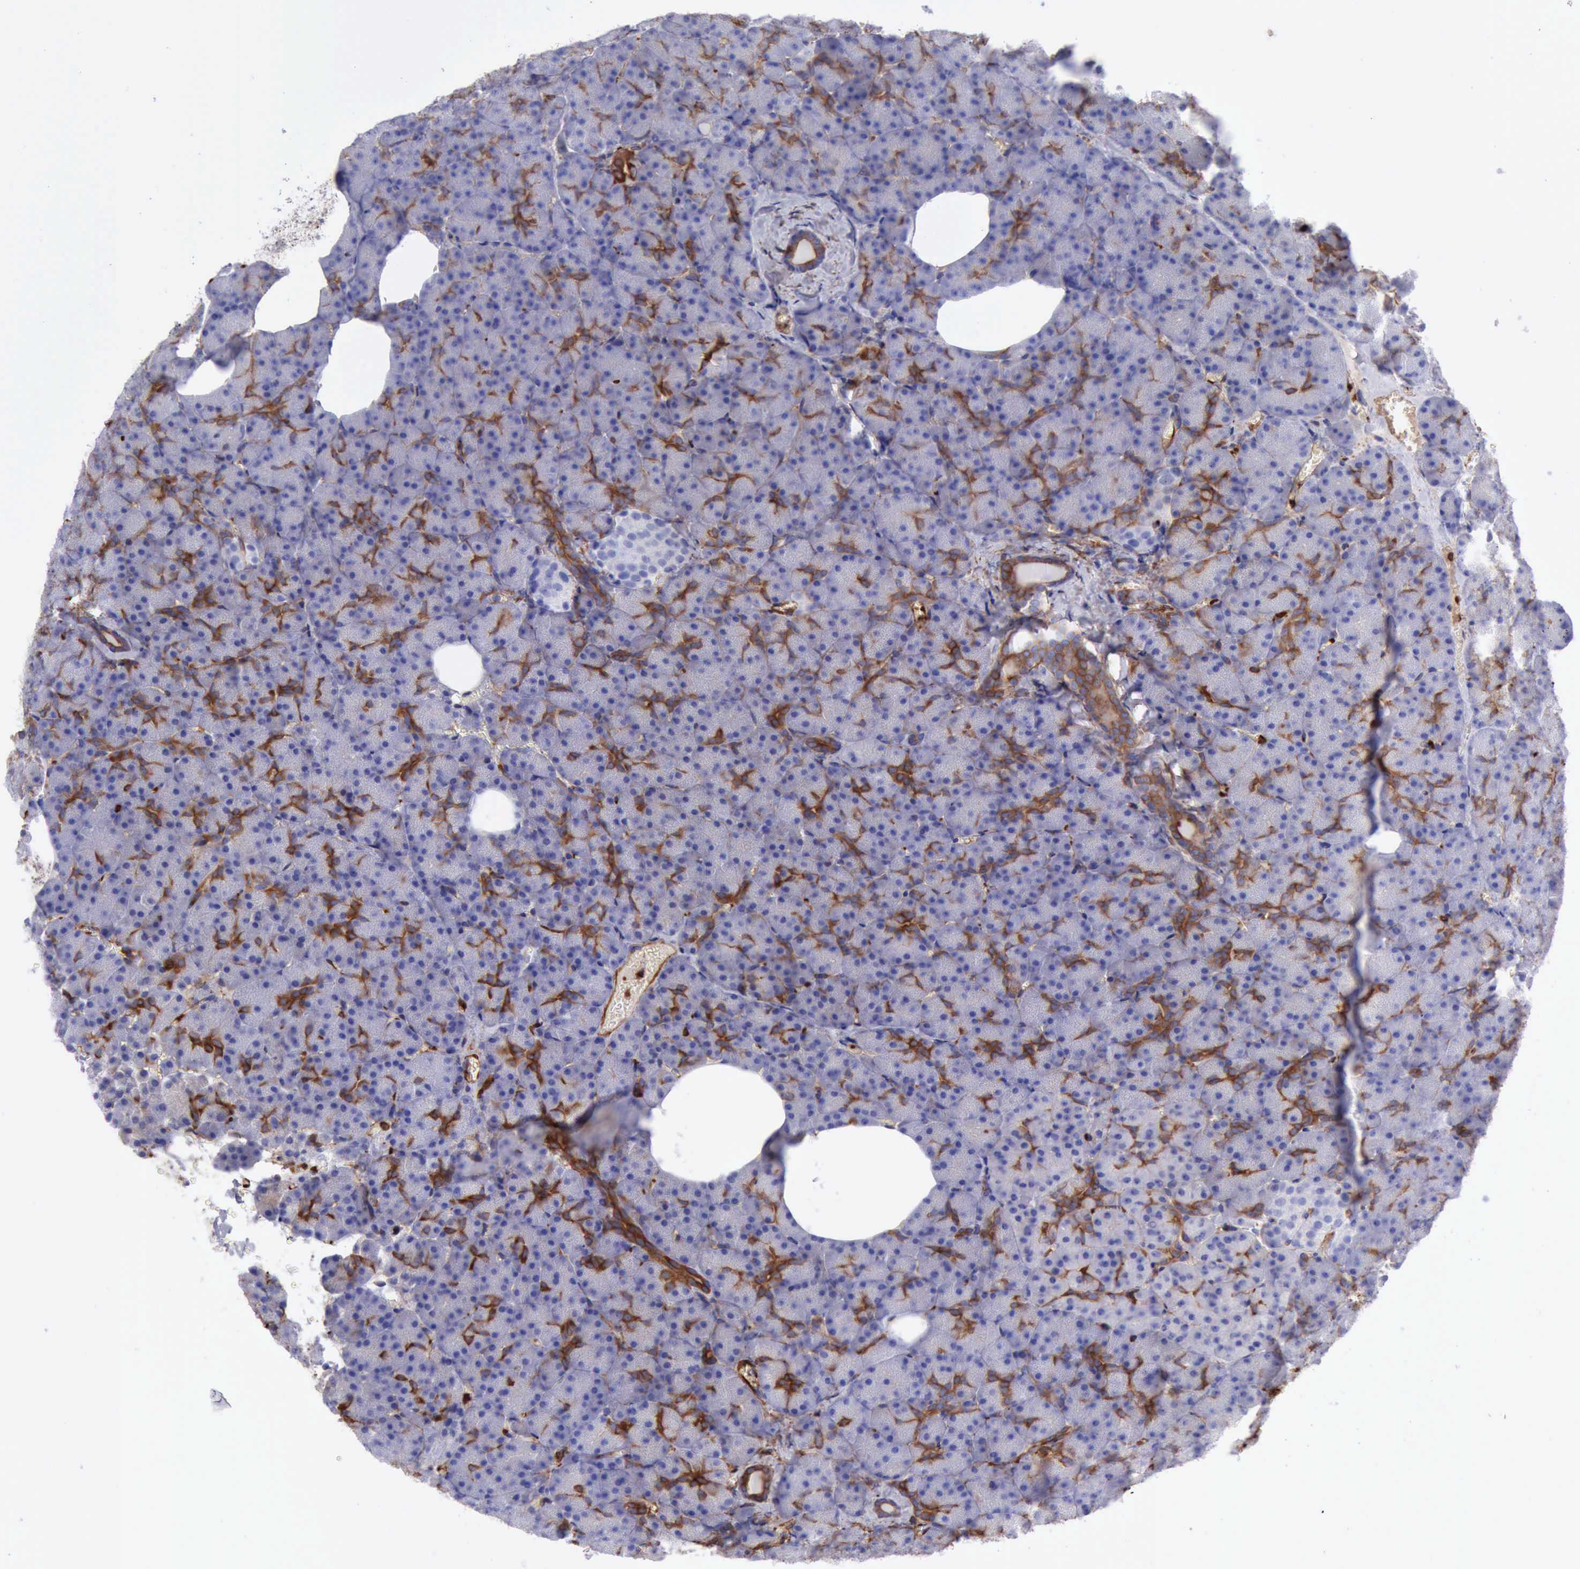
{"staining": {"intensity": "moderate", "quantity": "25%-75%", "location": "cytoplasmic/membranous"}, "tissue": "pancreas", "cell_type": "Exocrine glandular cells", "image_type": "normal", "snomed": [{"axis": "morphology", "description": "Normal tissue, NOS"}, {"axis": "topography", "description": "Pancreas"}], "caption": "Exocrine glandular cells demonstrate medium levels of moderate cytoplasmic/membranous staining in approximately 25%-75% of cells in unremarkable human pancreas. The staining was performed using DAB (3,3'-diaminobenzidine) to visualize the protein expression in brown, while the nuclei were stained in blue with hematoxylin (Magnification: 20x).", "gene": "FLNA", "patient": {"sex": "female", "age": 35}}